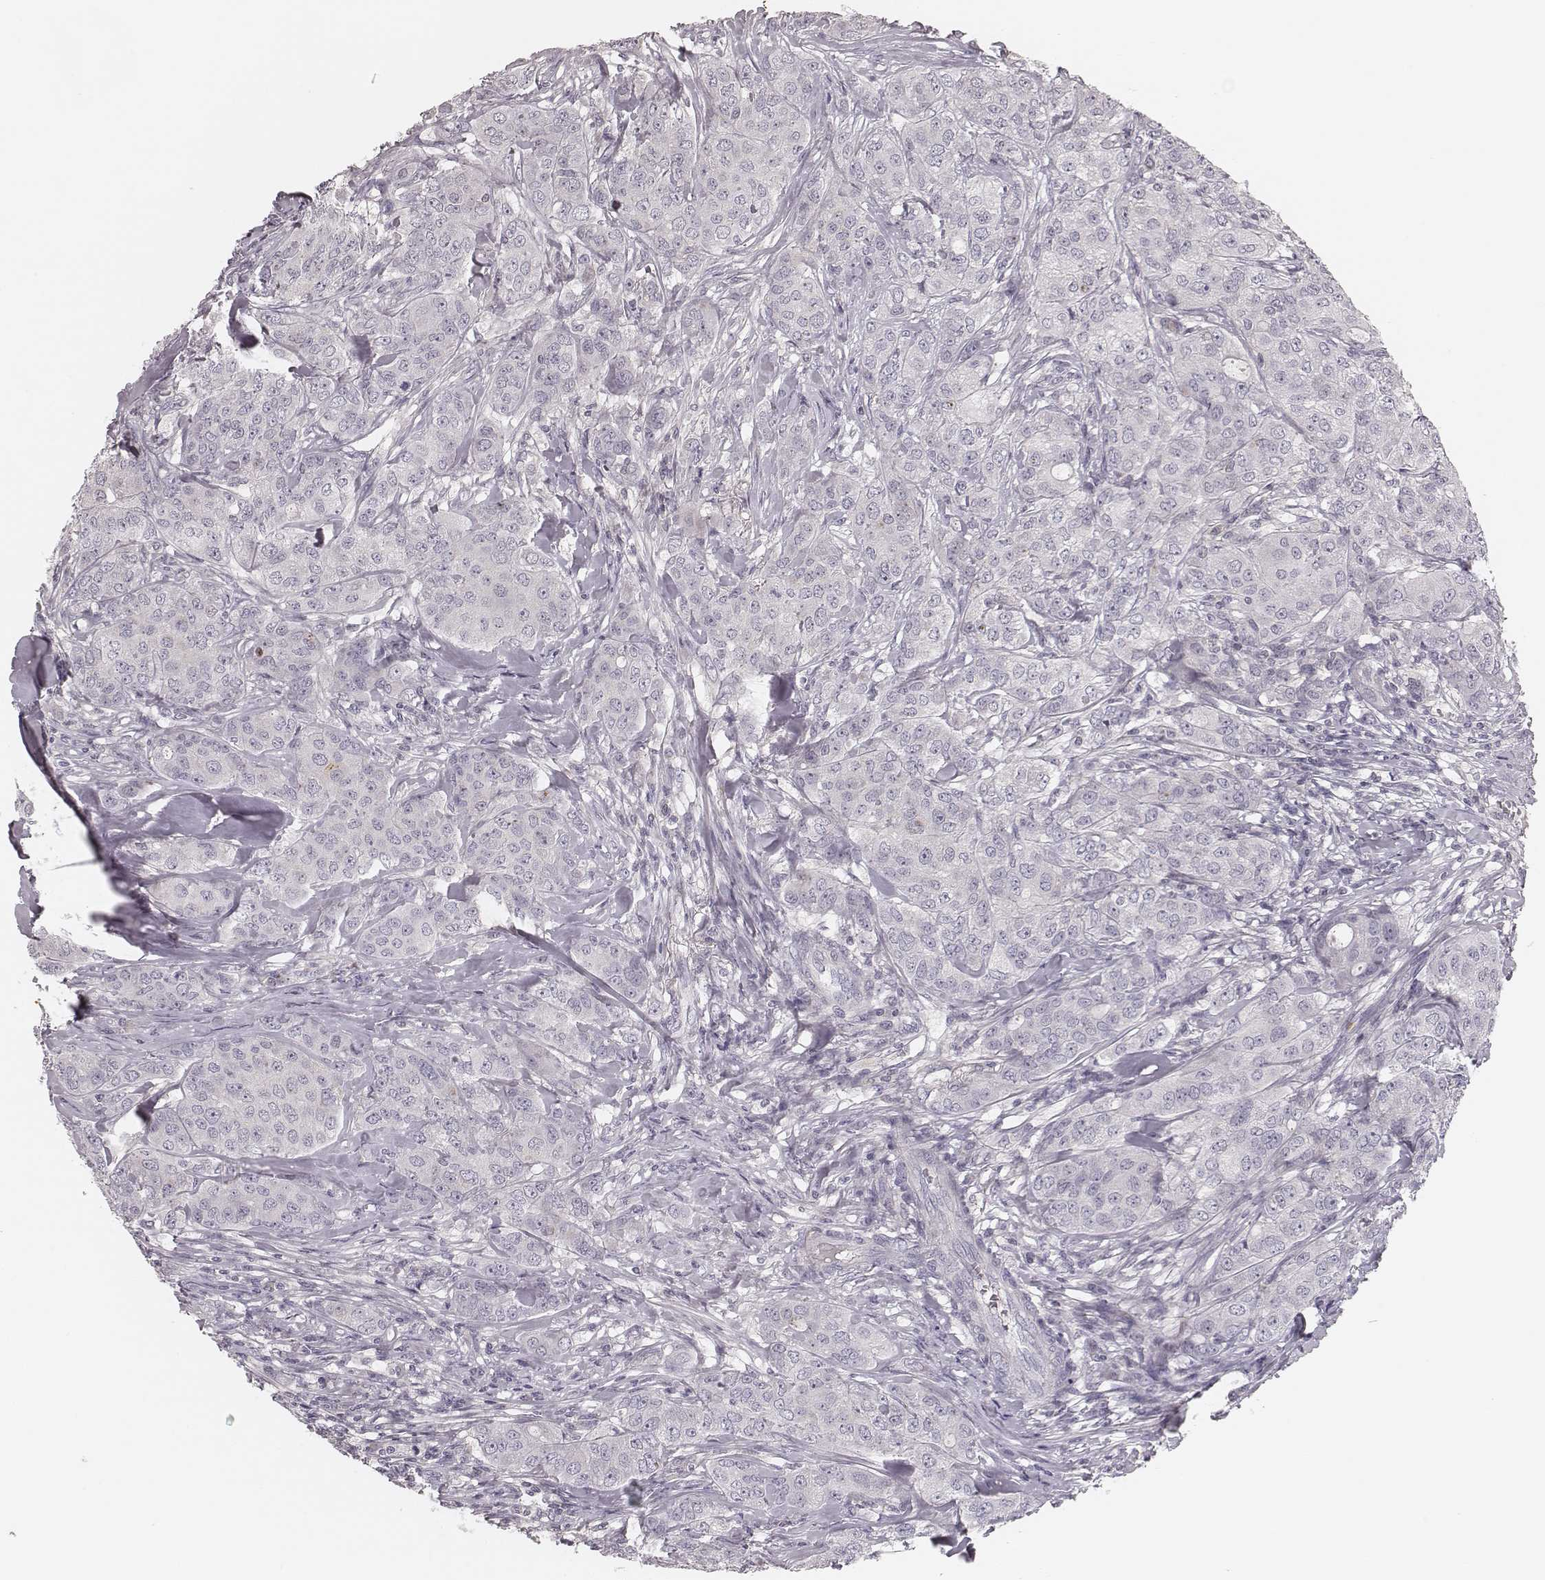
{"staining": {"intensity": "negative", "quantity": "none", "location": "none"}, "tissue": "breast cancer", "cell_type": "Tumor cells", "image_type": "cancer", "snomed": [{"axis": "morphology", "description": "Duct carcinoma"}, {"axis": "topography", "description": "Breast"}], "caption": "Immunohistochemical staining of breast invasive ductal carcinoma shows no significant staining in tumor cells. (DAB (3,3'-diaminobenzidine) immunohistochemistry (IHC), high magnification).", "gene": "SDCBP2", "patient": {"sex": "female", "age": 43}}